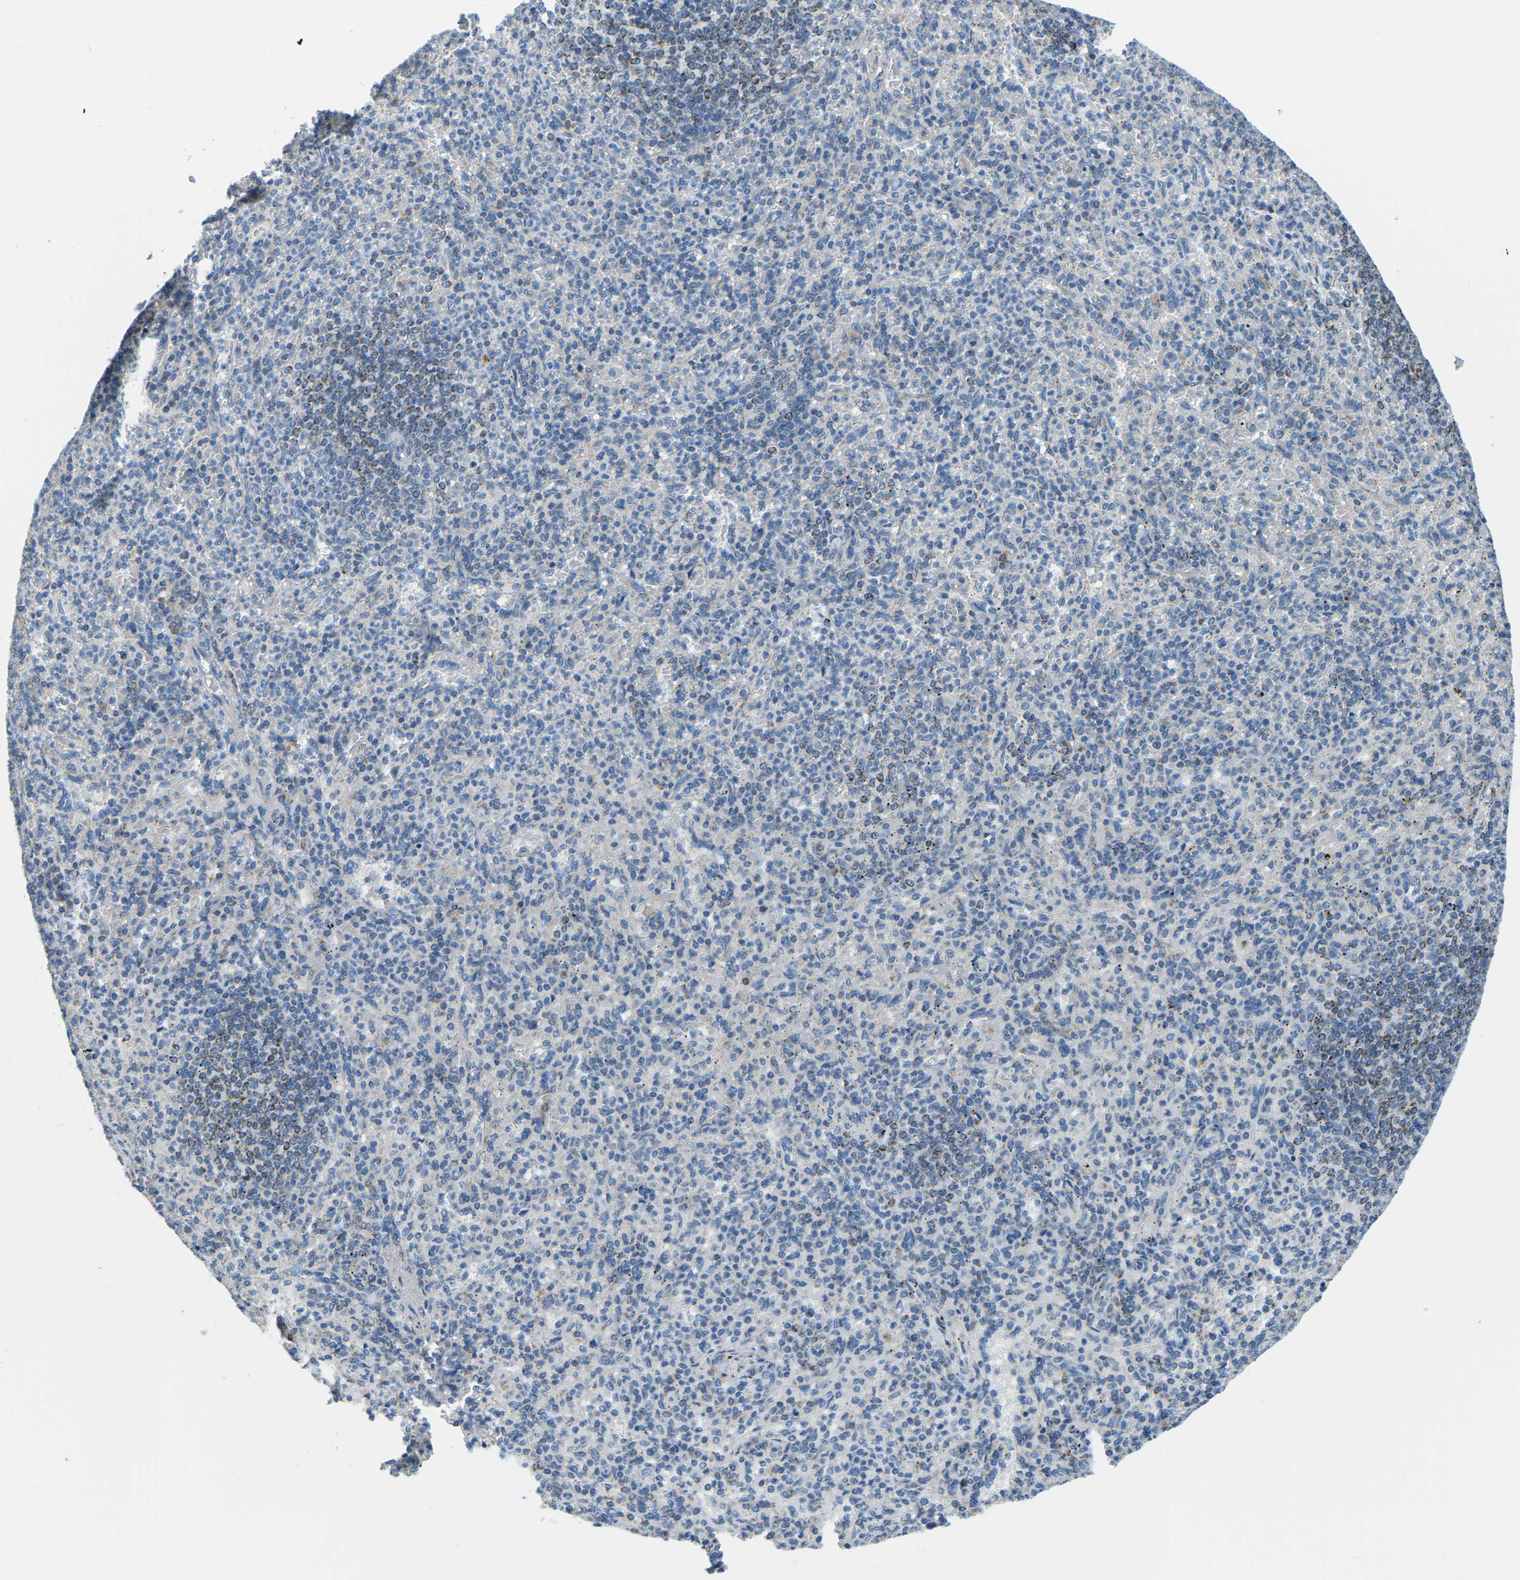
{"staining": {"intensity": "weak", "quantity": "<25%", "location": "cytoplasmic/membranous"}, "tissue": "spleen", "cell_type": "Cells in red pulp", "image_type": "normal", "snomed": [{"axis": "morphology", "description": "Normal tissue, NOS"}, {"axis": "topography", "description": "Spleen"}], "caption": "Immunohistochemistry histopathology image of normal spleen stained for a protein (brown), which displays no staining in cells in red pulp.", "gene": "GDA", "patient": {"sex": "female", "age": 74}}